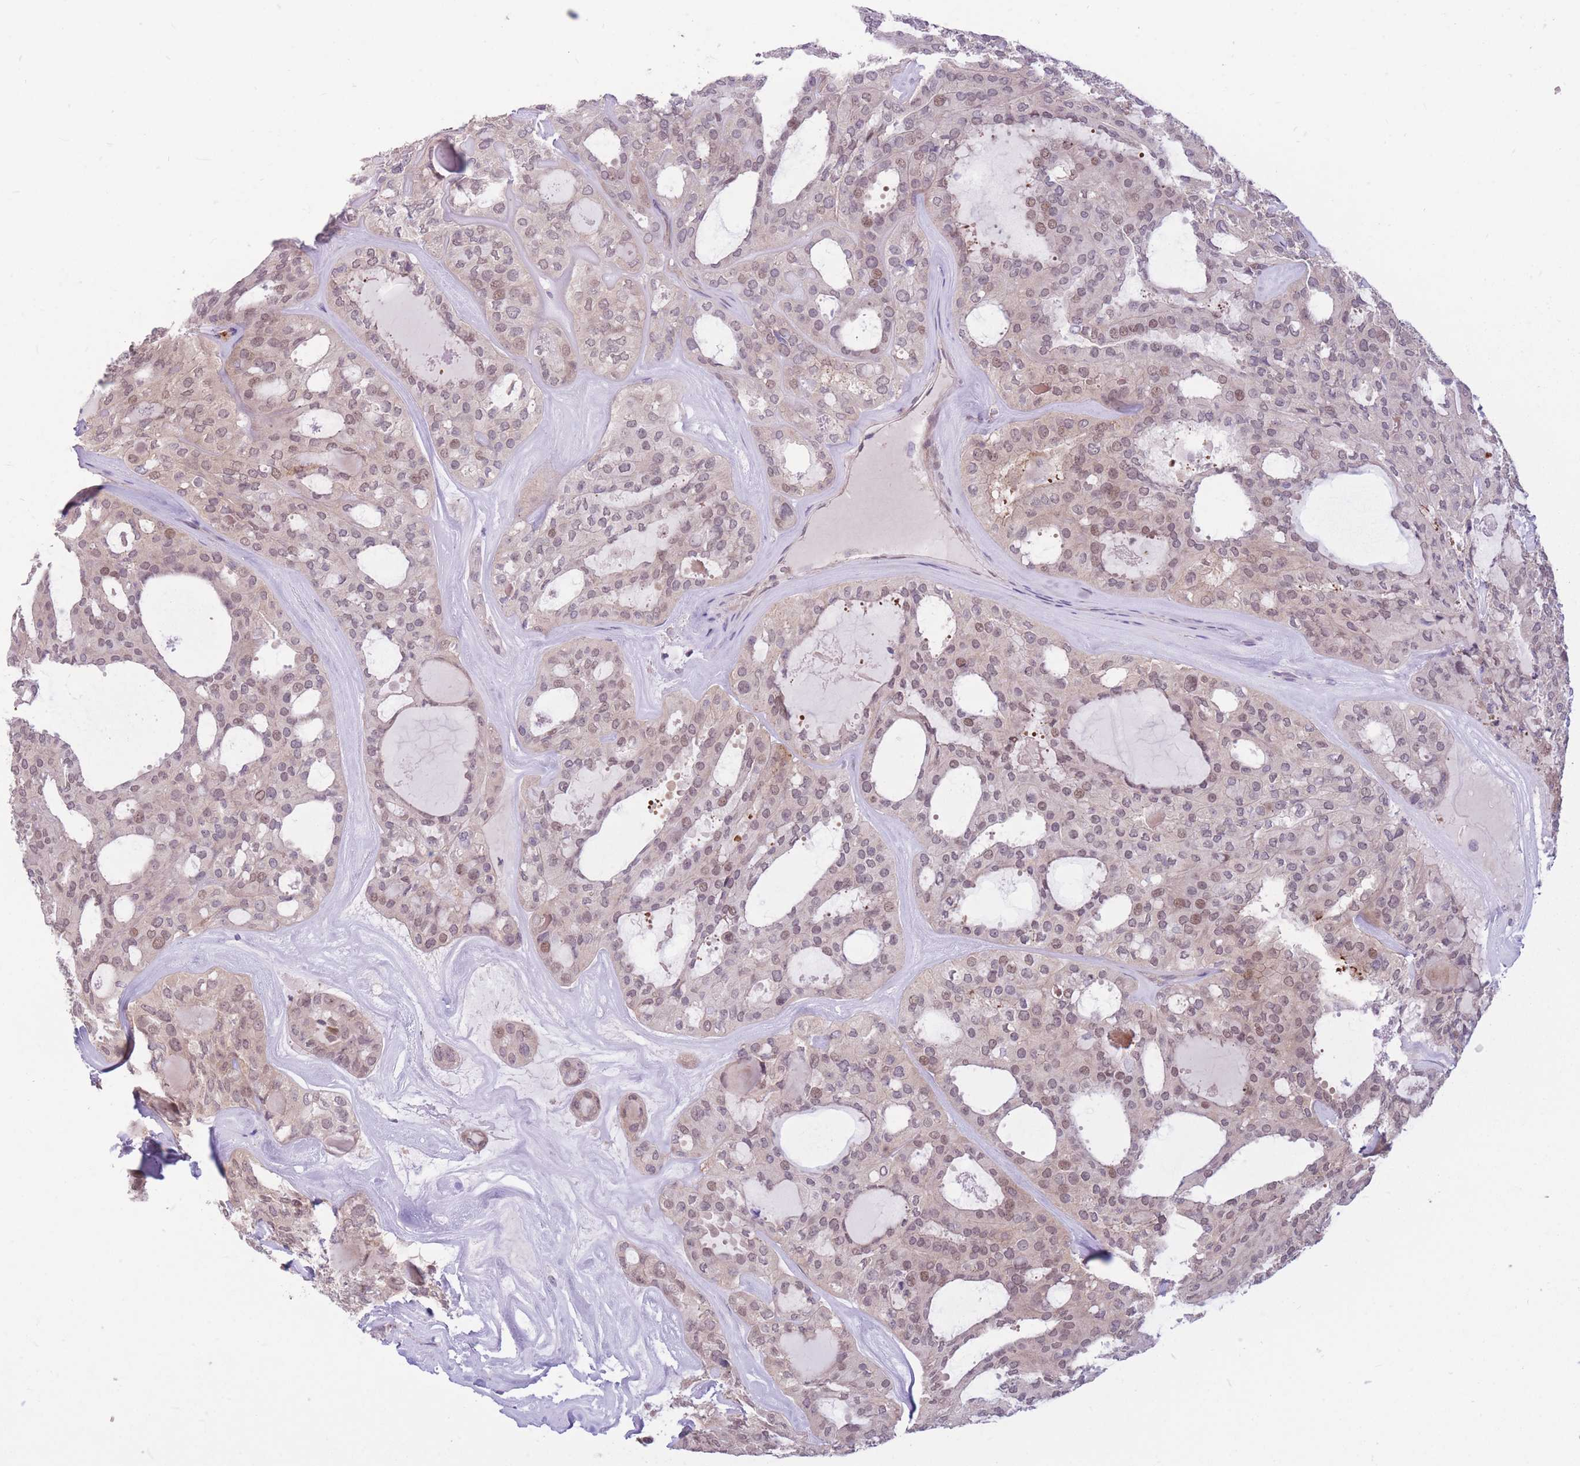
{"staining": {"intensity": "weak", "quantity": "25%-75%", "location": "nuclear"}, "tissue": "thyroid cancer", "cell_type": "Tumor cells", "image_type": "cancer", "snomed": [{"axis": "morphology", "description": "Follicular adenoma carcinoma, NOS"}, {"axis": "topography", "description": "Thyroid gland"}], "caption": "Immunohistochemical staining of follicular adenoma carcinoma (thyroid) demonstrates weak nuclear protein positivity in approximately 25%-75% of tumor cells.", "gene": "TCF20", "patient": {"sex": "male", "age": 75}}